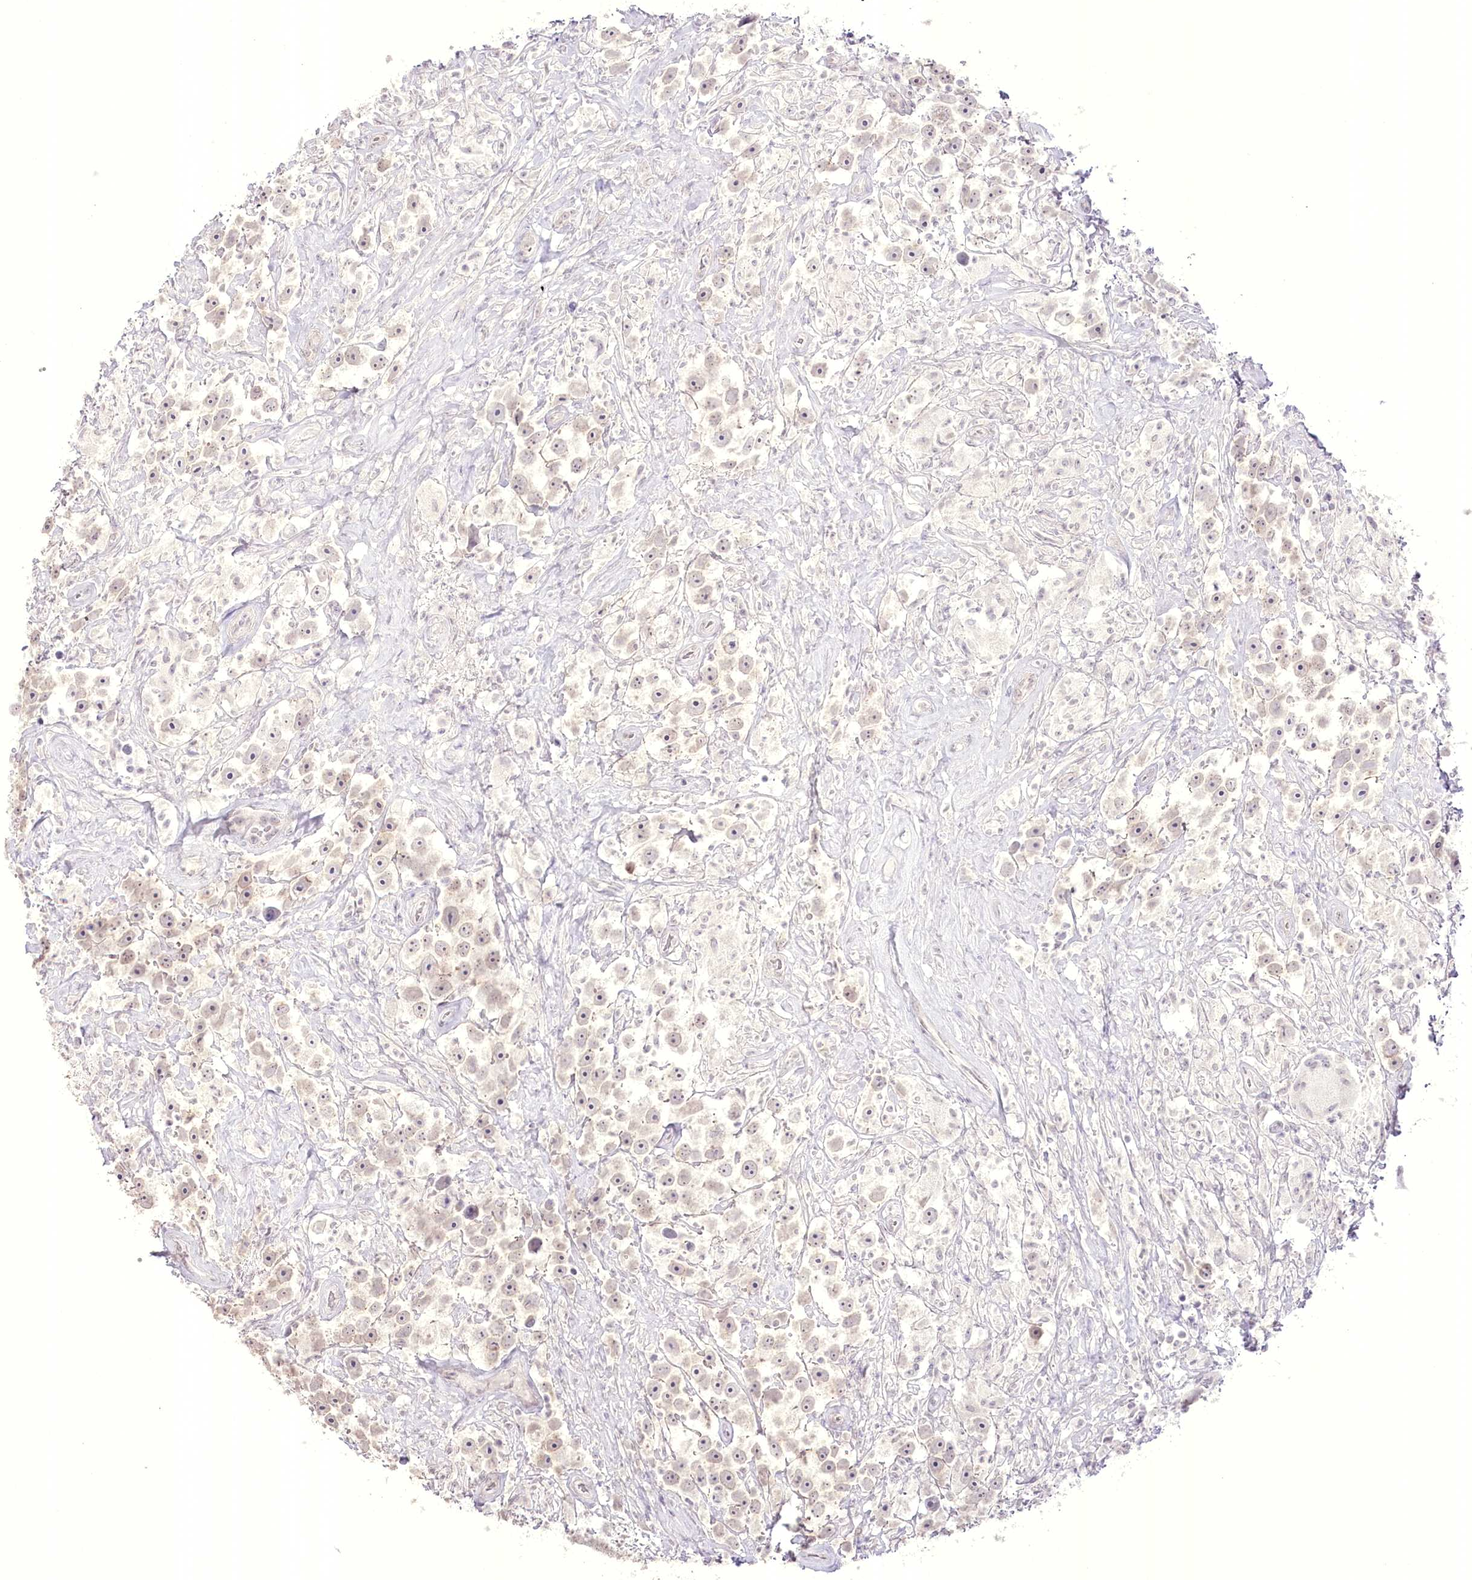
{"staining": {"intensity": "negative", "quantity": "none", "location": "none"}, "tissue": "testis cancer", "cell_type": "Tumor cells", "image_type": "cancer", "snomed": [{"axis": "morphology", "description": "Seminoma, NOS"}, {"axis": "topography", "description": "Testis"}], "caption": "Immunohistochemical staining of testis cancer demonstrates no significant staining in tumor cells.", "gene": "SLC39A10", "patient": {"sex": "male", "age": 49}}